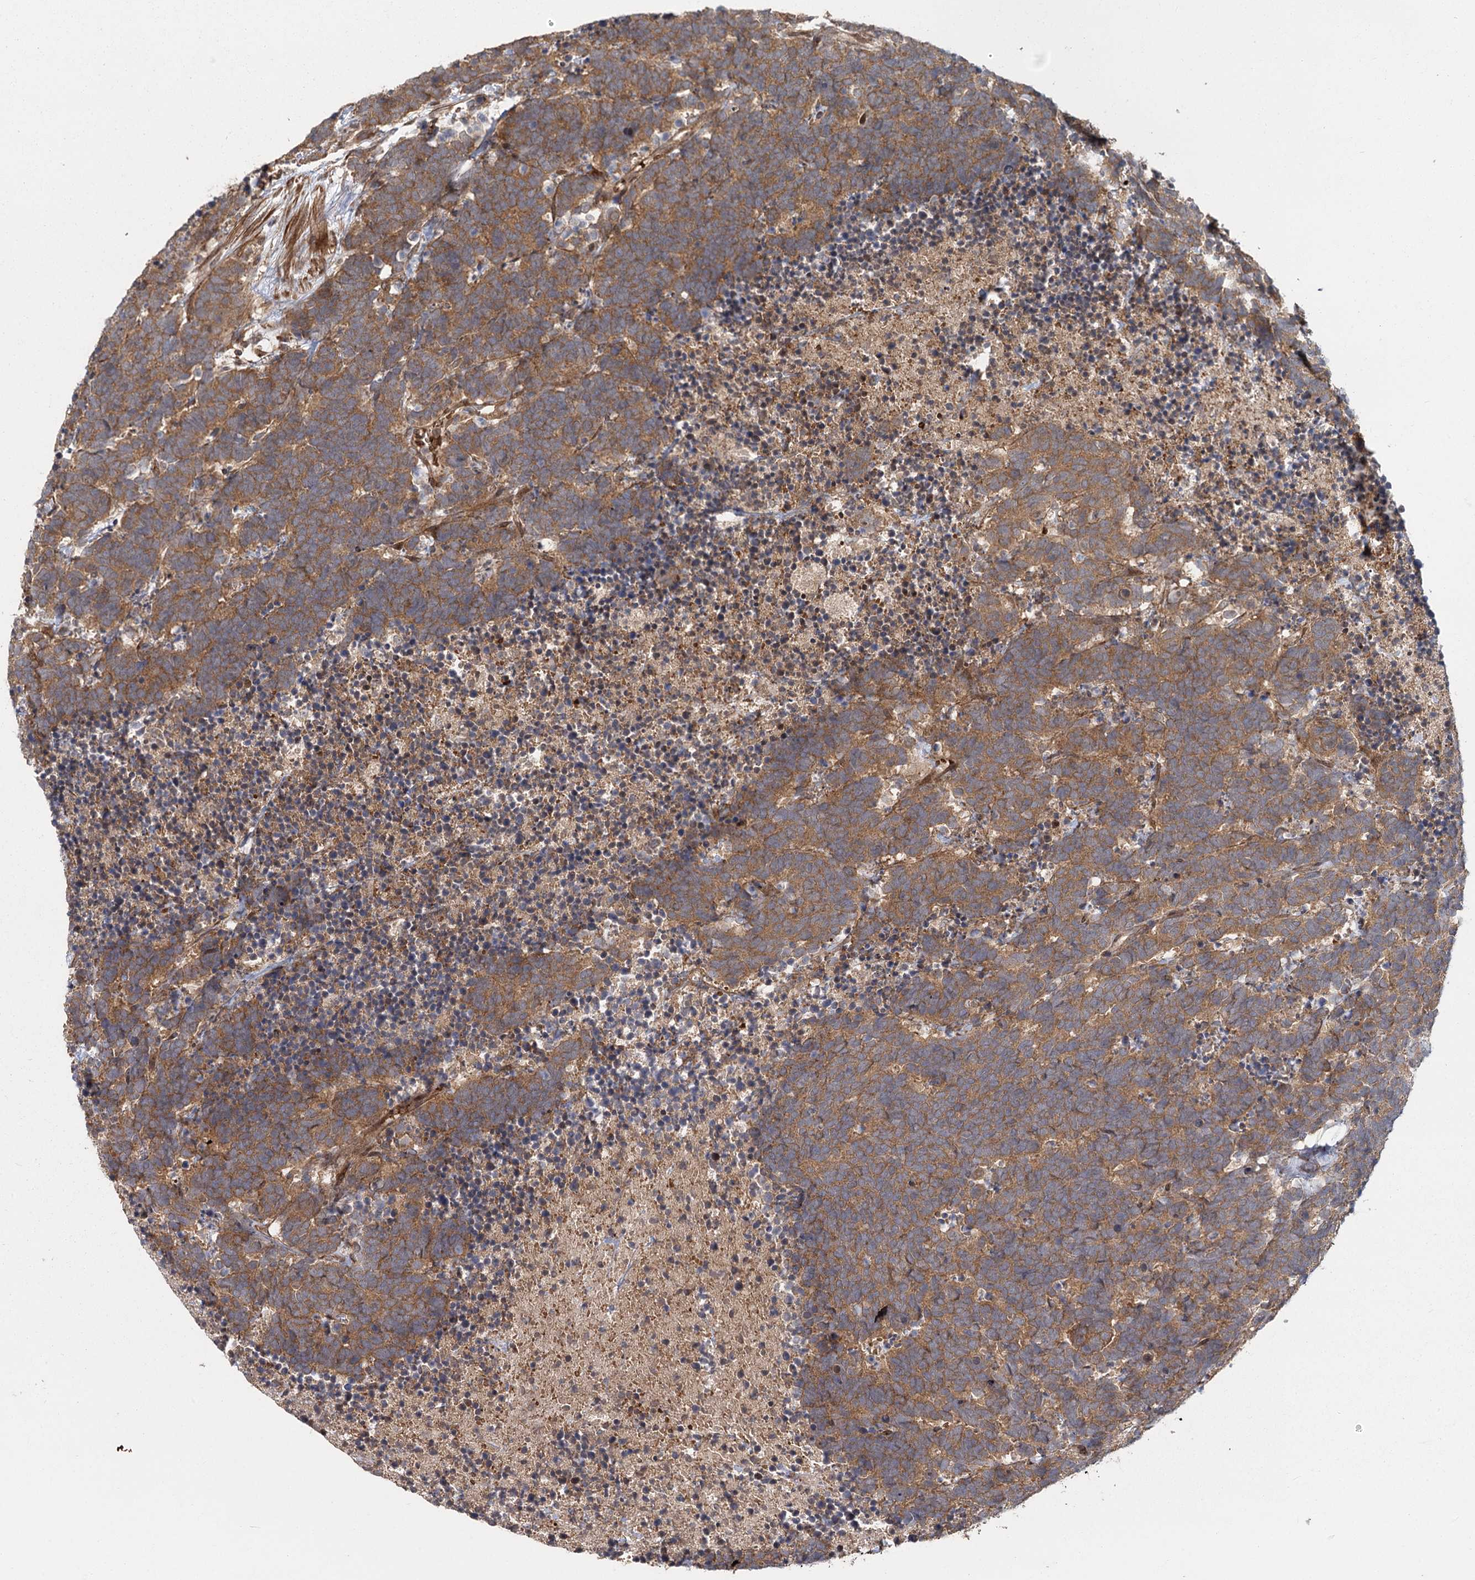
{"staining": {"intensity": "moderate", "quantity": ">75%", "location": "cytoplasmic/membranous"}, "tissue": "carcinoid", "cell_type": "Tumor cells", "image_type": "cancer", "snomed": [{"axis": "morphology", "description": "Carcinoma, NOS"}, {"axis": "morphology", "description": "Carcinoid, malignant, NOS"}, {"axis": "topography", "description": "Urinary bladder"}], "caption": "IHC staining of malignant carcinoid, which demonstrates medium levels of moderate cytoplasmic/membranous staining in about >75% of tumor cells indicating moderate cytoplasmic/membranous protein expression. The staining was performed using DAB (brown) for protein detection and nuclei were counterstained in hematoxylin (blue).", "gene": "RAPGEF6", "patient": {"sex": "male", "age": 57}}